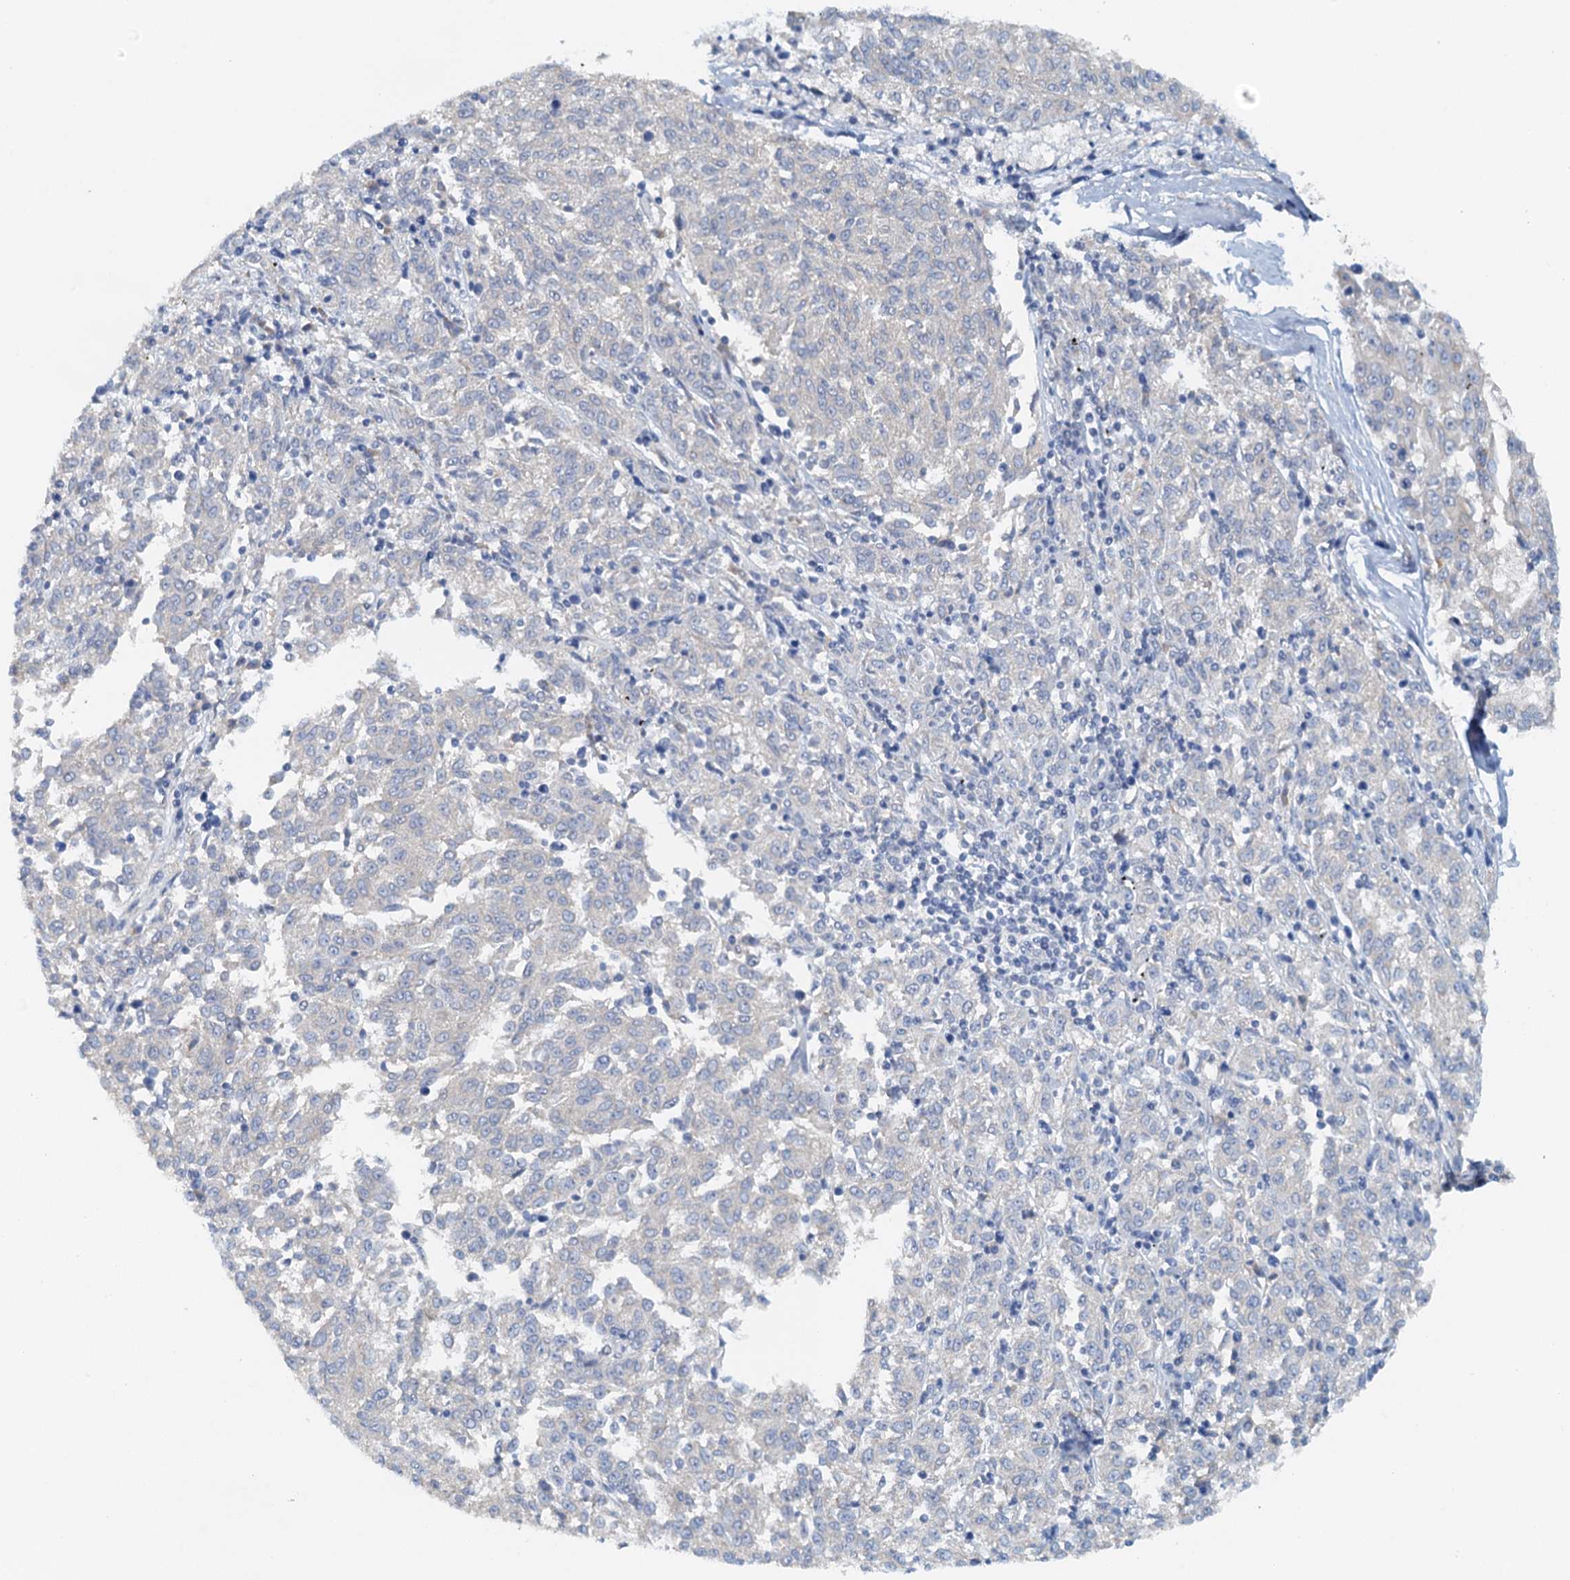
{"staining": {"intensity": "negative", "quantity": "none", "location": "none"}, "tissue": "melanoma", "cell_type": "Tumor cells", "image_type": "cancer", "snomed": [{"axis": "morphology", "description": "Malignant melanoma, NOS"}, {"axis": "topography", "description": "Skin"}], "caption": "IHC image of neoplastic tissue: melanoma stained with DAB shows no significant protein expression in tumor cells.", "gene": "DTD1", "patient": {"sex": "female", "age": 72}}